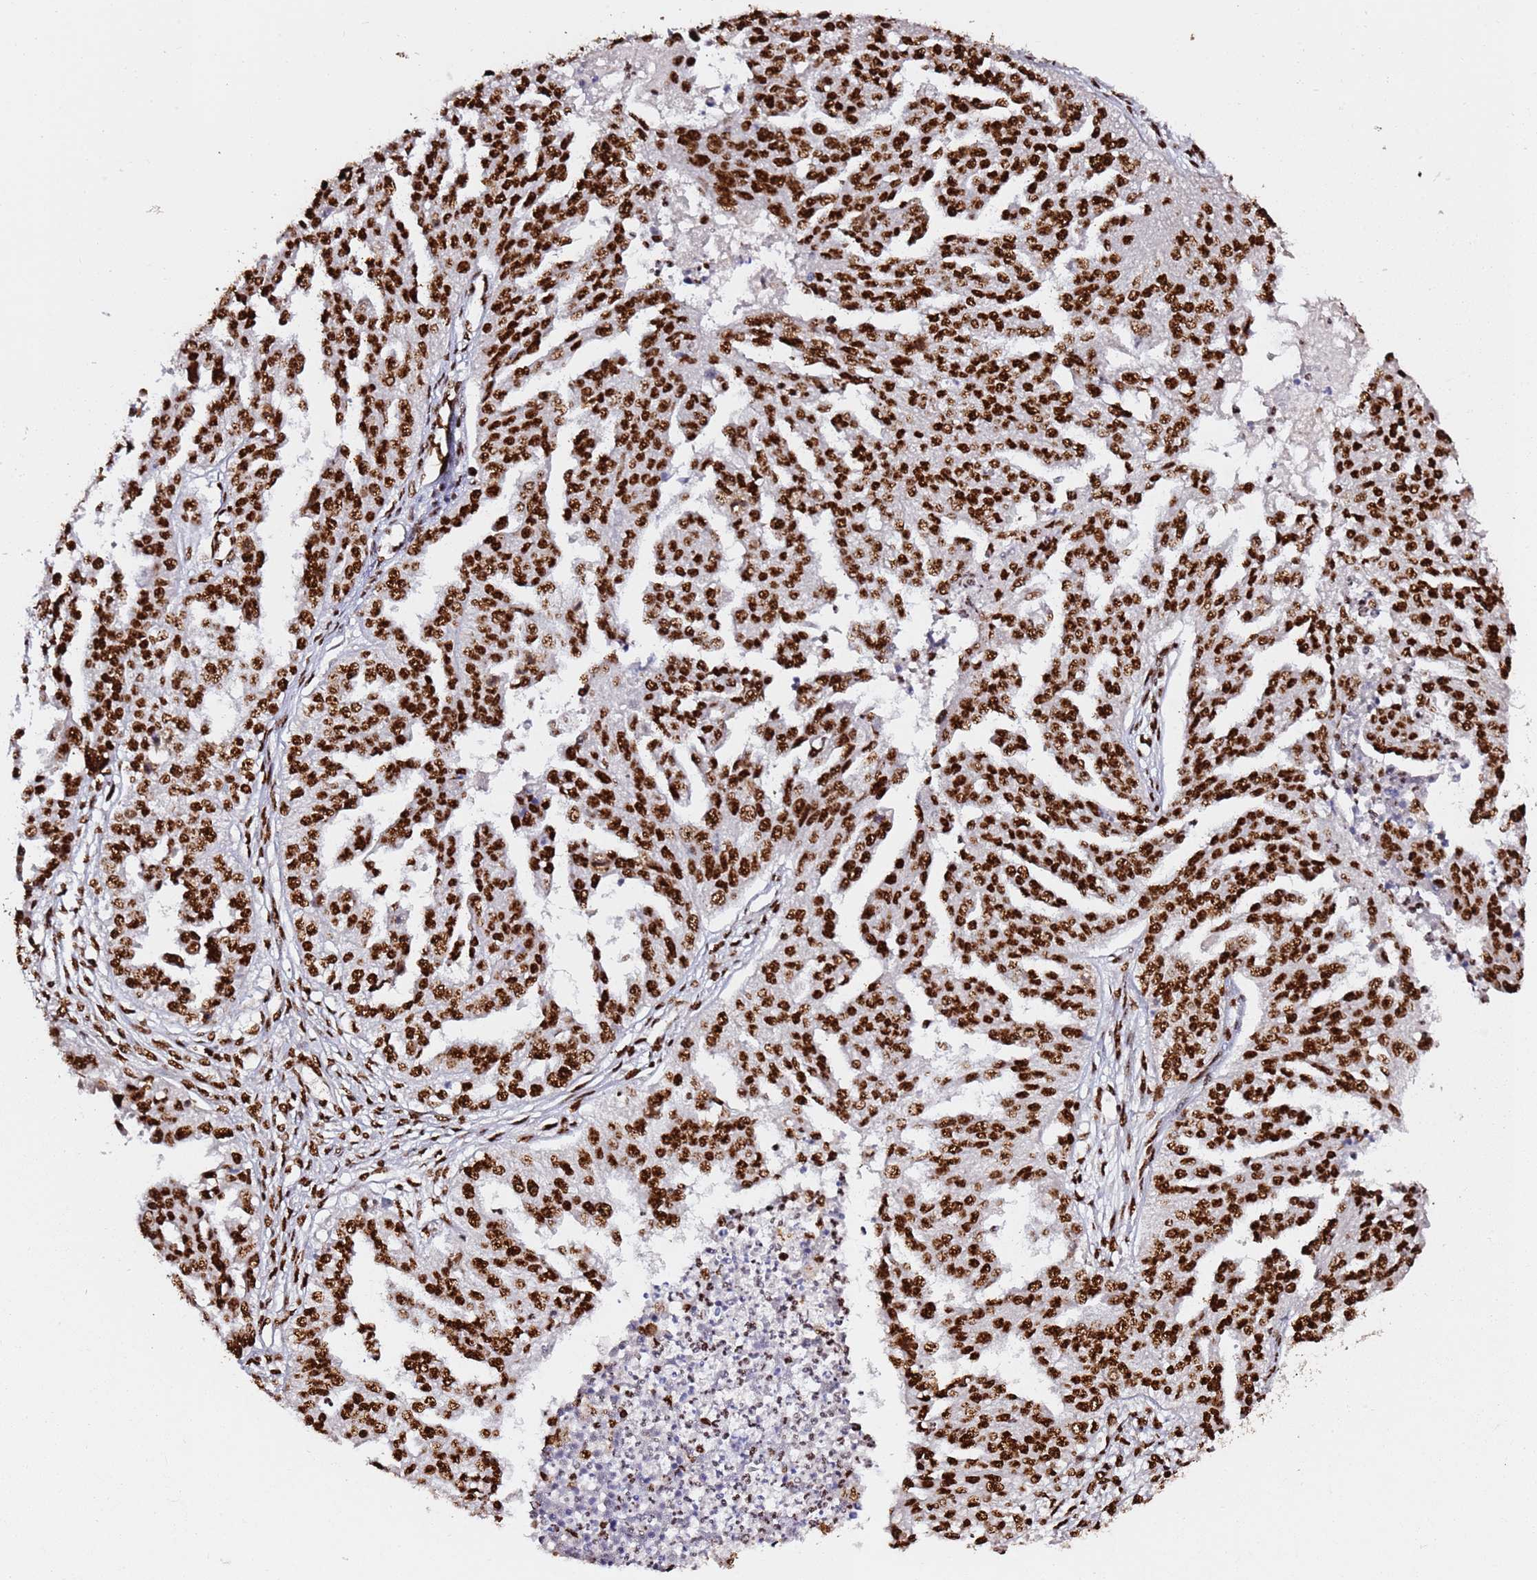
{"staining": {"intensity": "strong", "quantity": ">75%", "location": "nuclear"}, "tissue": "ovarian cancer", "cell_type": "Tumor cells", "image_type": "cancer", "snomed": [{"axis": "morphology", "description": "Cystadenocarcinoma, serous, NOS"}, {"axis": "topography", "description": "Ovary"}], "caption": "Immunohistochemical staining of human ovarian serous cystadenocarcinoma shows high levels of strong nuclear protein expression in about >75% of tumor cells.", "gene": "C6orf226", "patient": {"sex": "female", "age": 58}}